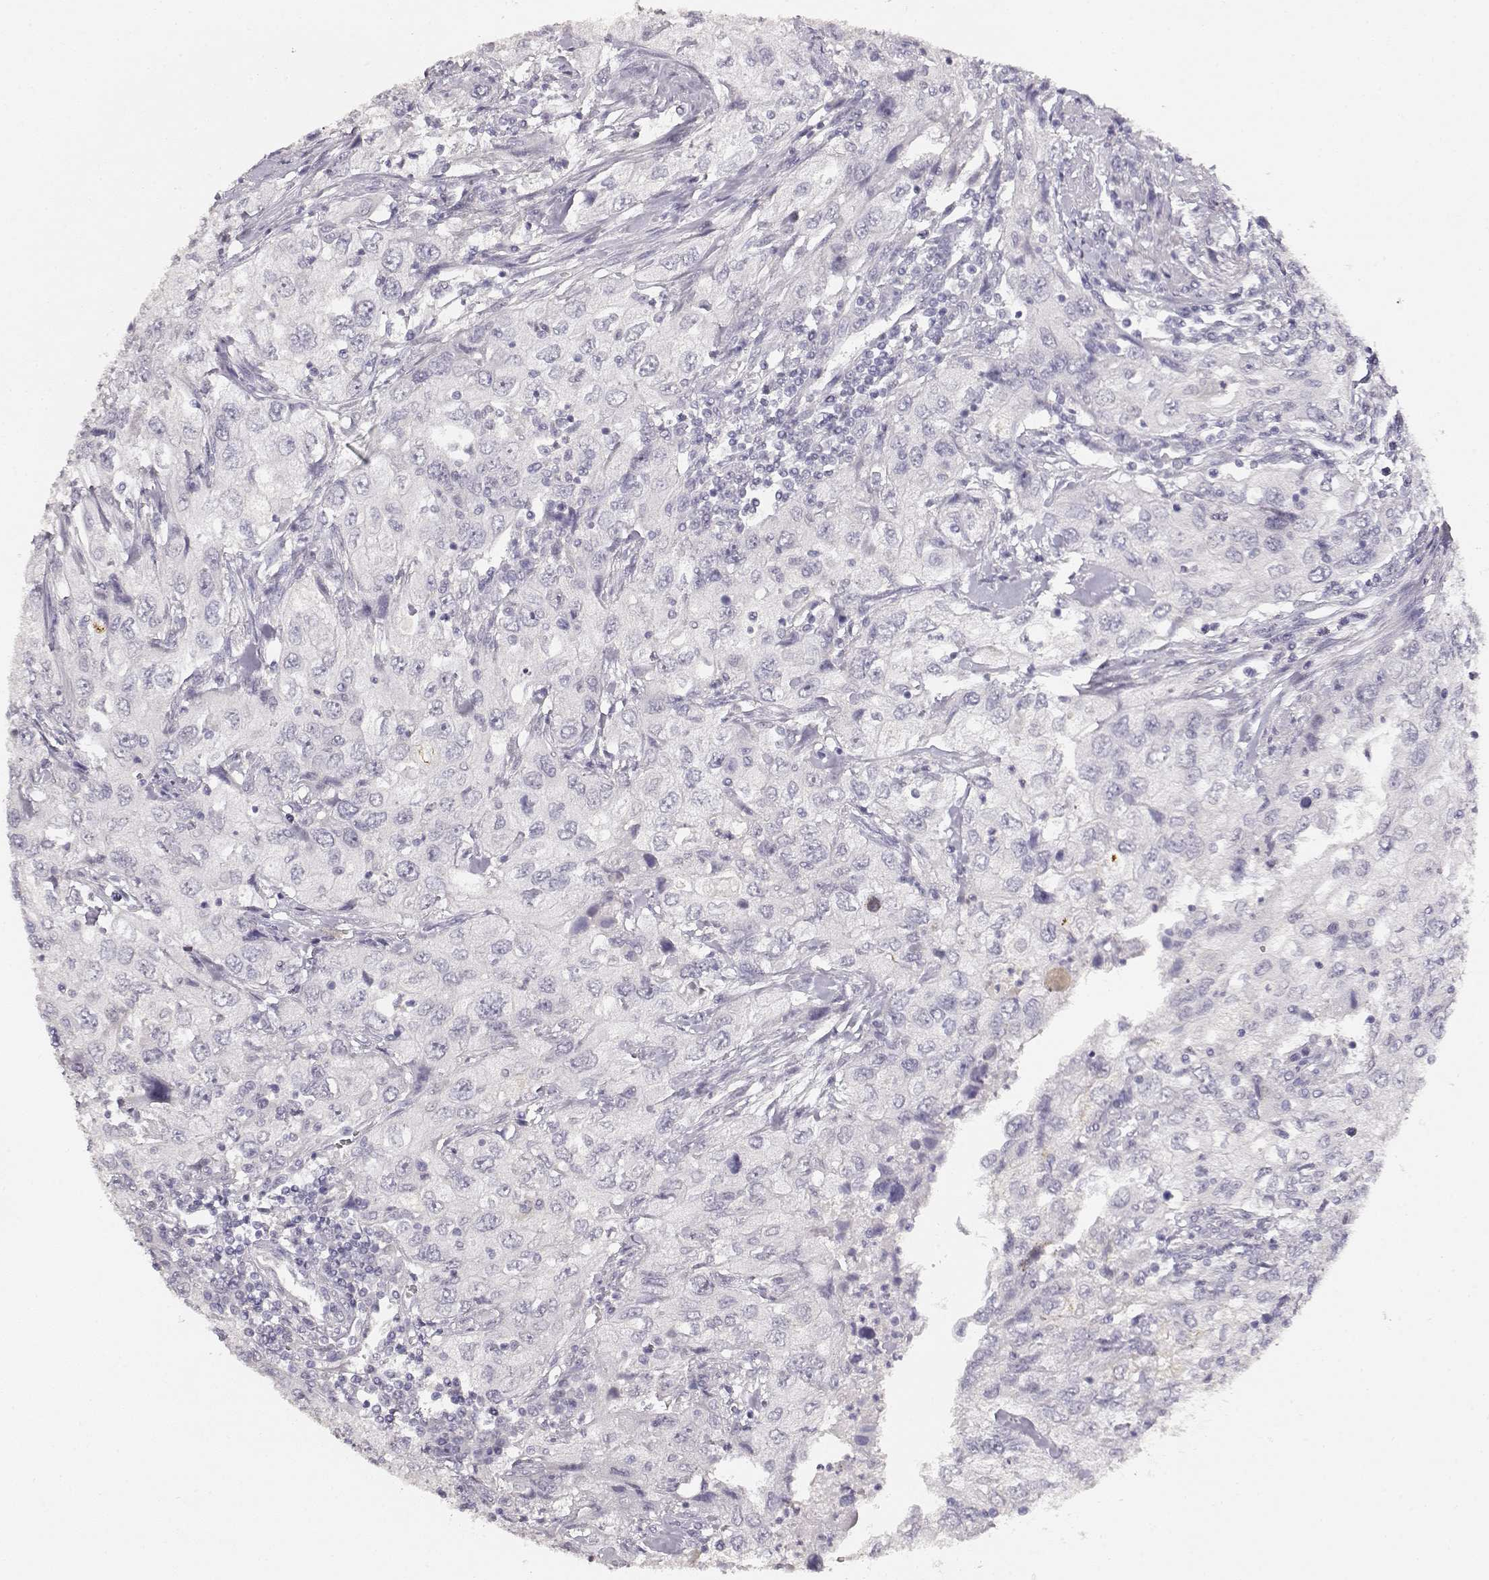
{"staining": {"intensity": "negative", "quantity": "none", "location": "none"}, "tissue": "urothelial cancer", "cell_type": "Tumor cells", "image_type": "cancer", "snomed": [{"axis": "morphology", "description": "Urothelial carcinoma, High grade"}, {"axis": "topography", "description": "Urinary bladder"}], "caption": "Immunohistochemistry (IHC) photomicrograph of neoplastic tissue: urothelial carcinoma (high-grade) stained with DAB (3,3'-diaminobenzidine) displays no significant protein positivity in tumor cells.", "gene": "TPH2", "patient": {"sex": "male", "age": 76}}